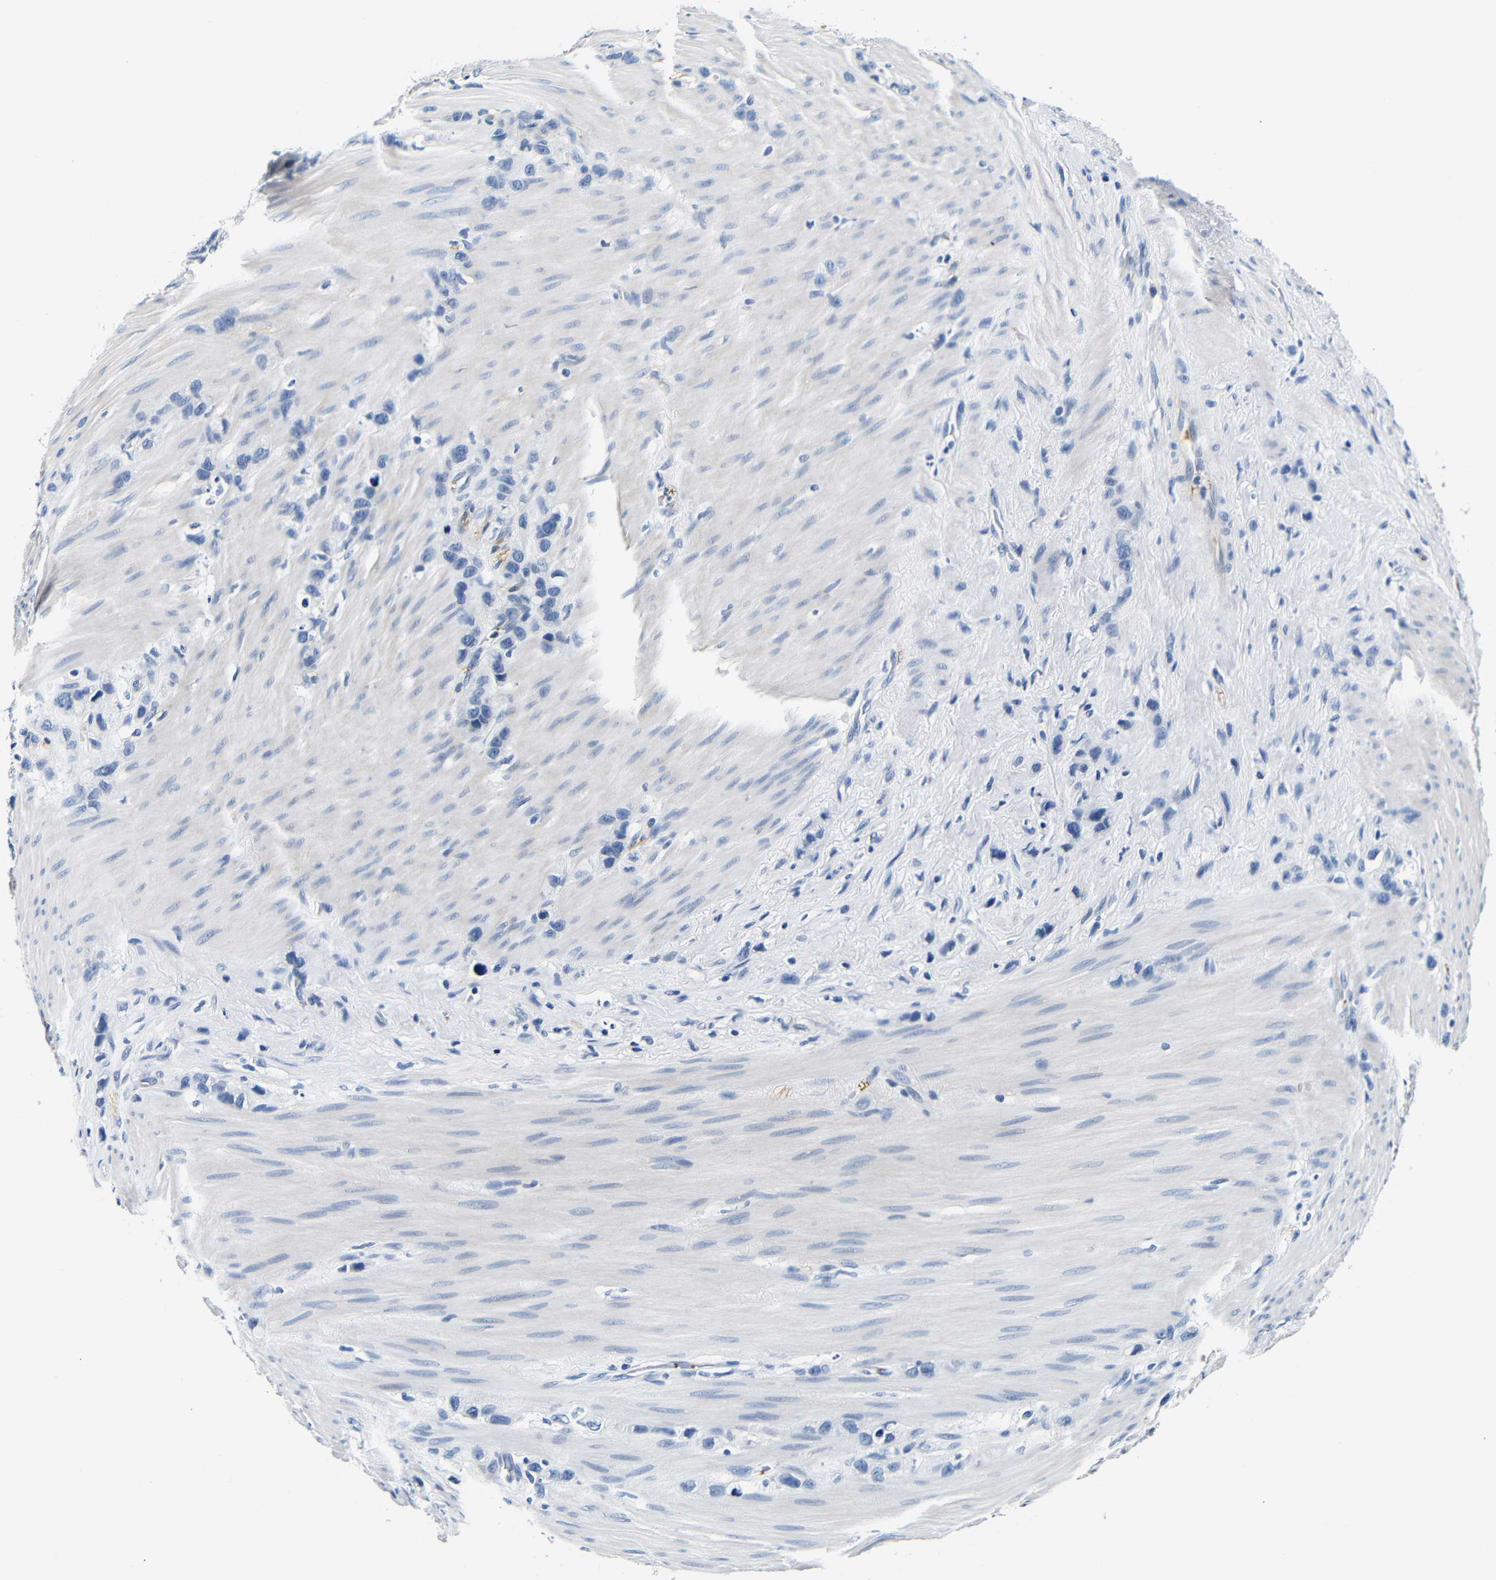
{"staining": {"intensity": "negative", "quantity": "none", "location": "none"}, "tissue": "stomach cancer", "cell_type": "Tumor cells", "image_type": "cancer", "snomed": [{"axis": "morphology", "description": "Normal tissue, NOS"}, {"axis": "morphology", "description": "Adenocarcinoma, NOS"}, {"axis": "morphology", "description": "Adenocarcinoma, High grade"}, {"axis": "topography", "description": "Stomach, upper"}, {"axis": "topography", "description": "Stomach"}], "caption": "Protein analysis of stomach adenocarcinoma (high-grade) reveals no significant positivity in tumor cells. (Brightfield microscopy of DAB (3,3'-diaminobenzidine) IHC at high magnification).", "gene": "GP1BA", "patient": {"sex": "female", "age": 65}}